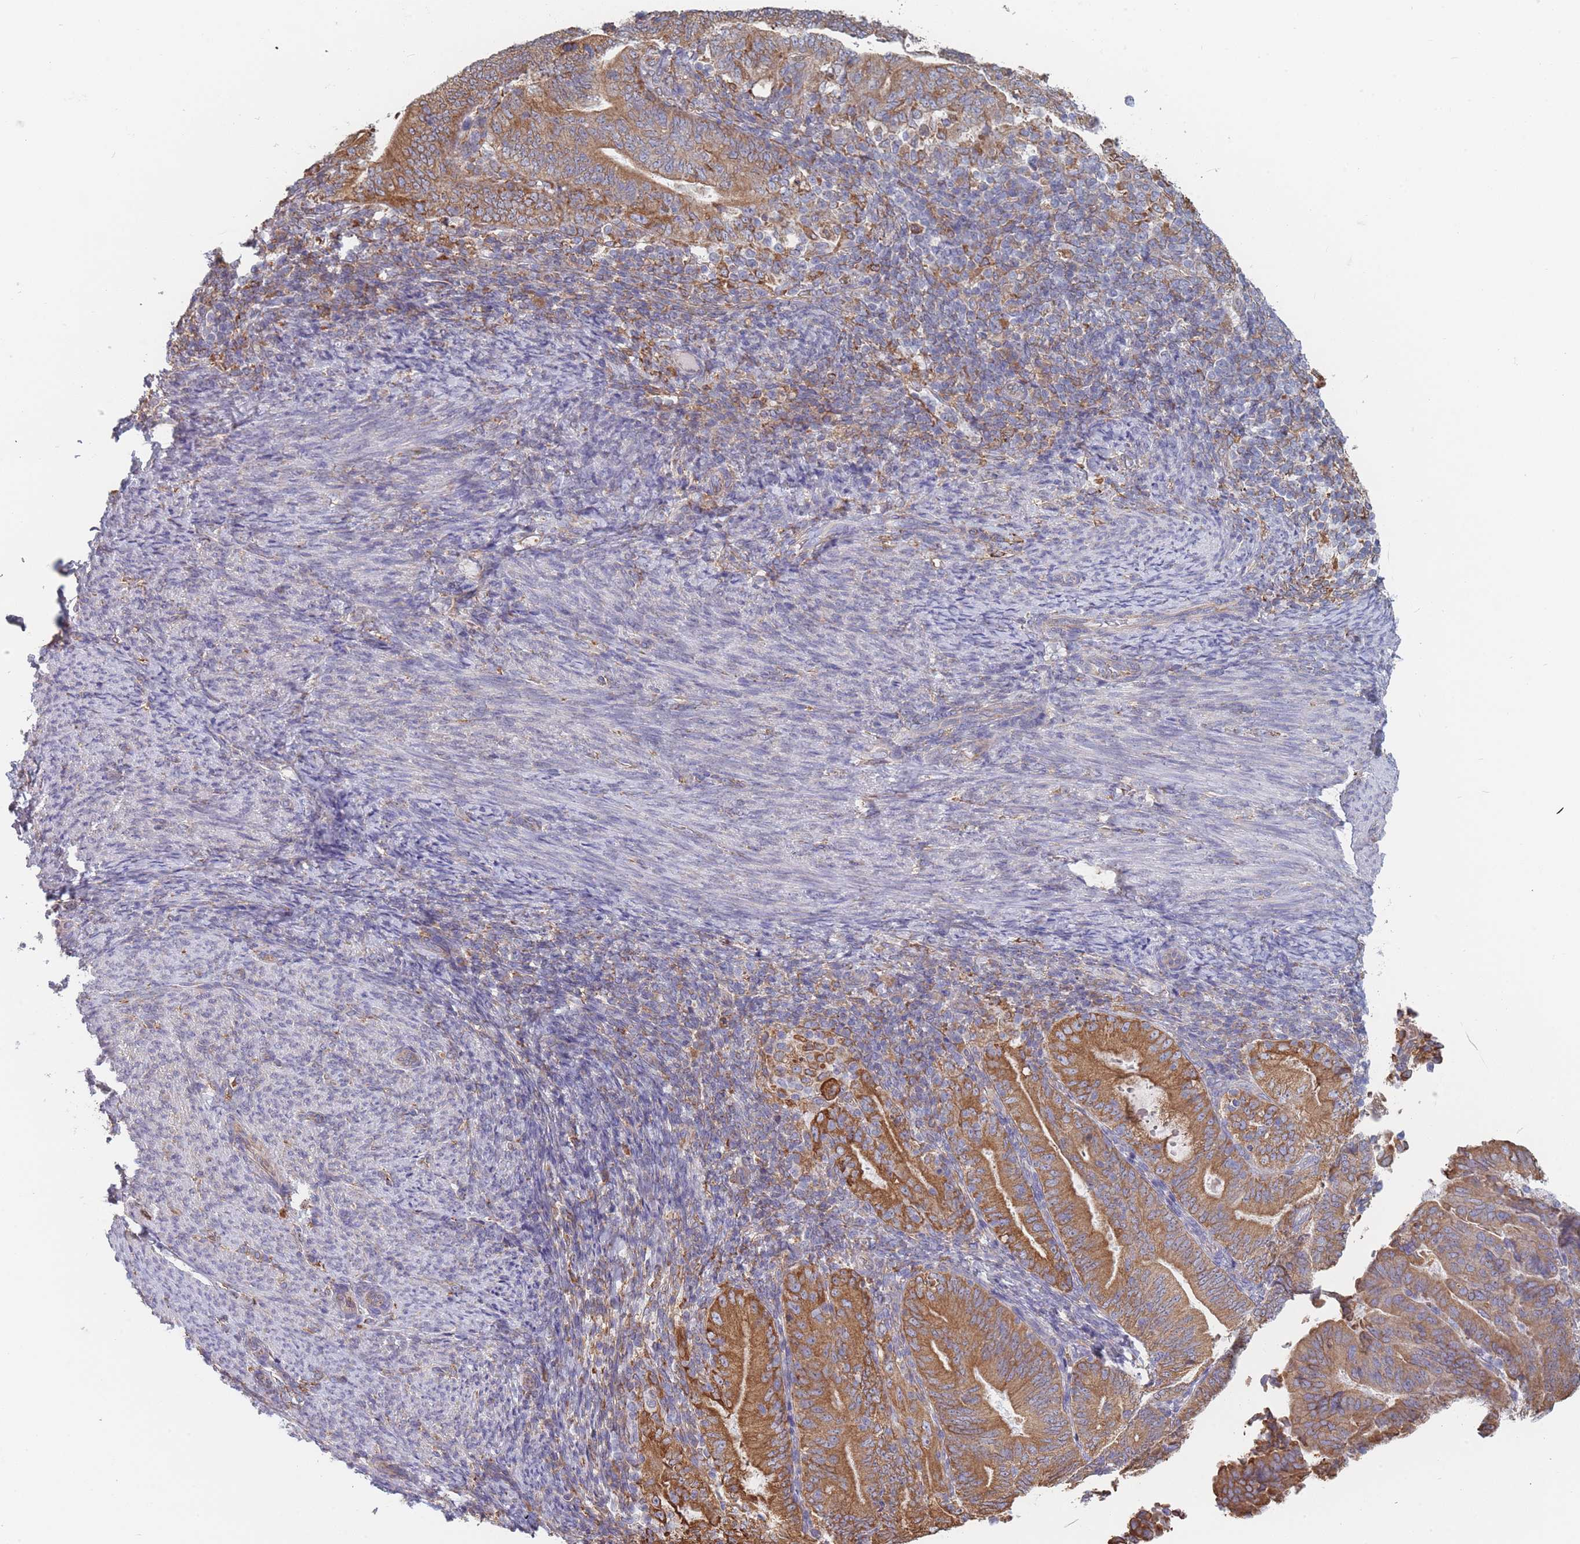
{"staining": {"intensity": "moderate", "quantity": ">75%", "location": "cytoplasmic/membranous"}, "tissue": "endometrial cancer", "cell_type": "Tumor cells", "image_type": "cancer", "snomed": [{"axis": "morphology", "description": "Adenocarcinoma, NOS"}, {"axis": "topography", "description": "Endometrium"}], "caption": "A medium amount of moderate cytoplasmic/membranous staining is seen in about >75% of tumor cells in endometrial adenocarcinoma tissue.", "gene": "OR7C2", "patient": {"sex": "female", "age": 70}}